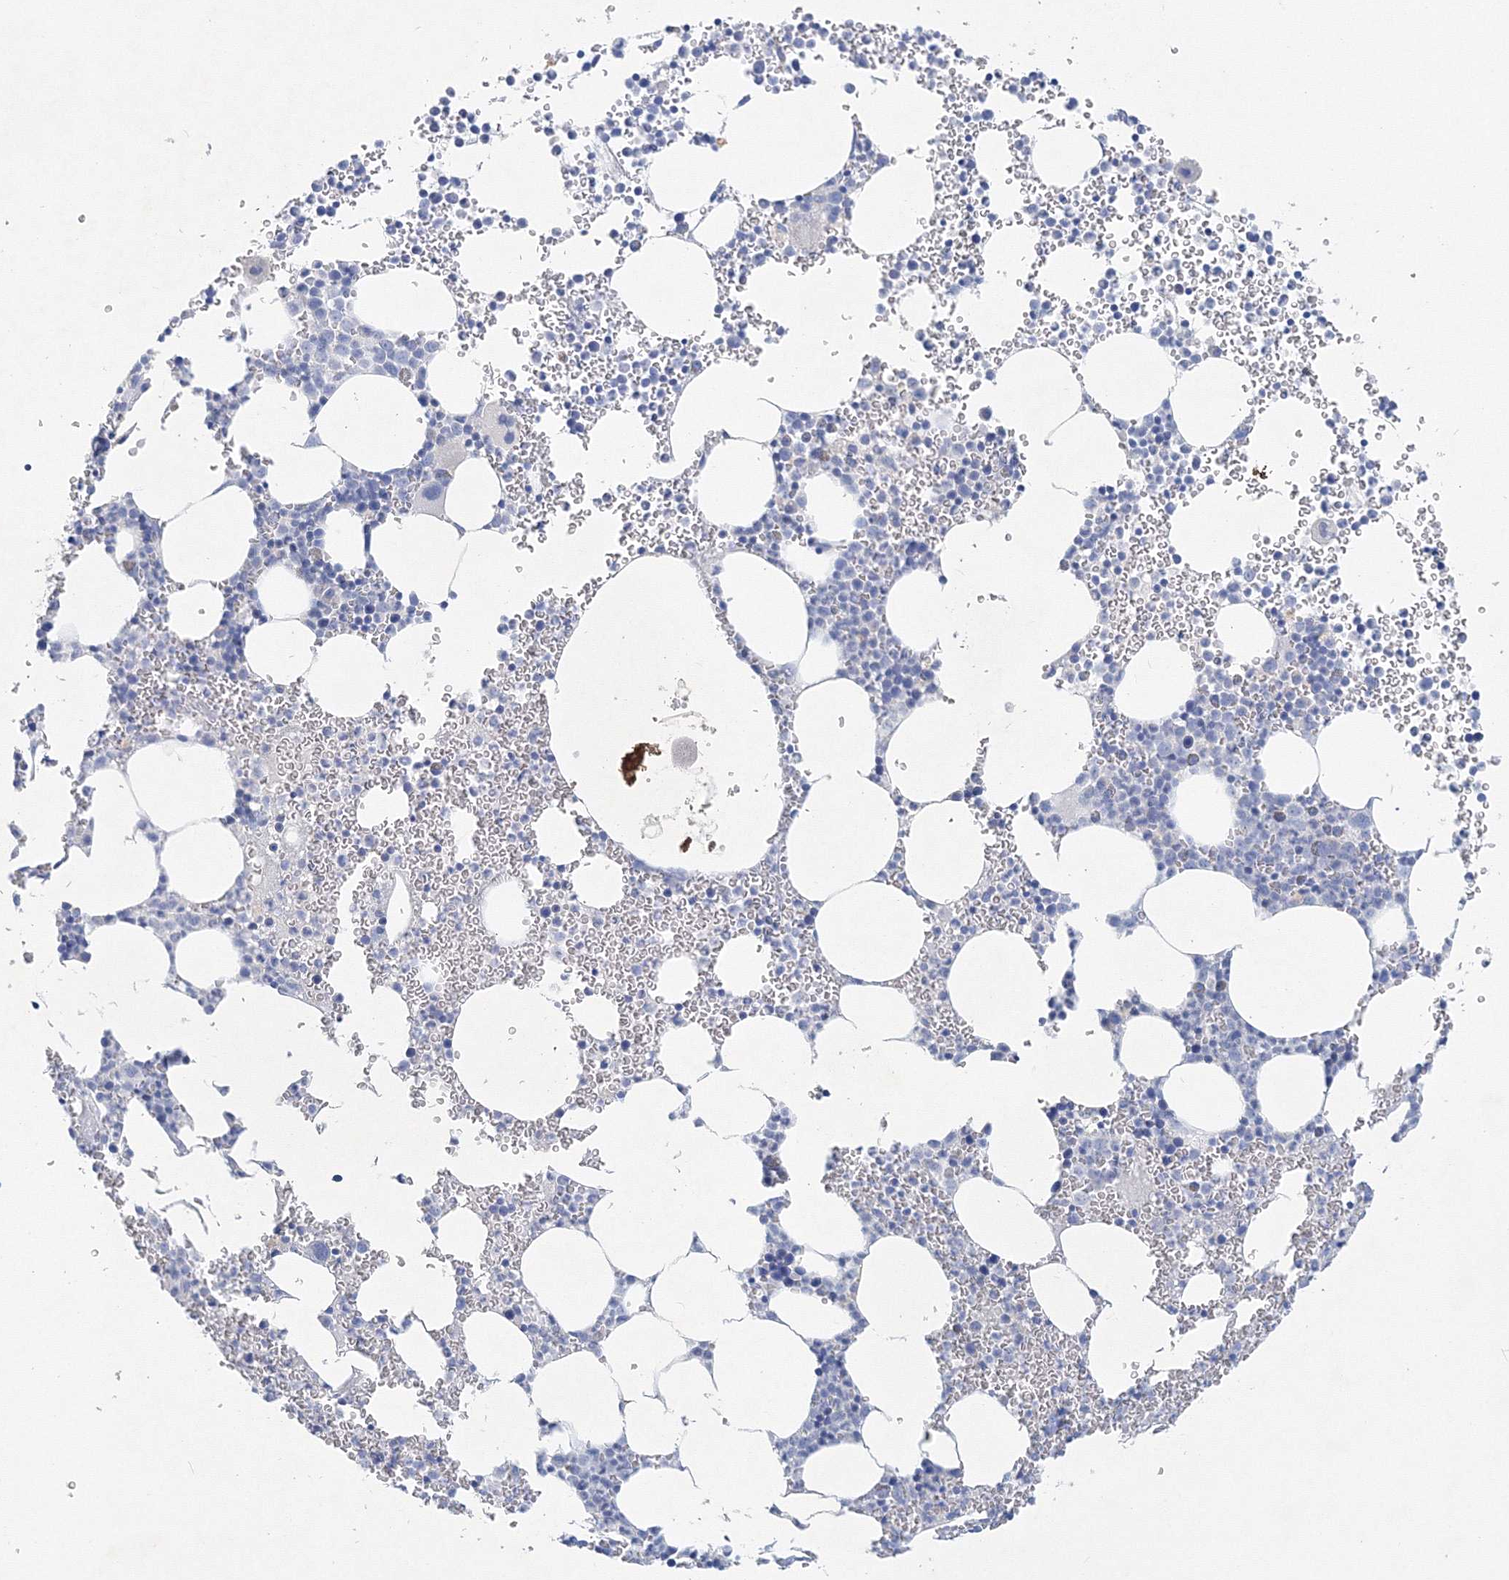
{"staining": {"intensity": "negative", "quantity": "none", "location": "none"}, "tissue": "bone marrow", "cell_type": "Hematopoietic cells", "image_type": "normal", "snomed": [{"axis": "morphology", "description": "Normal tissue, NOS"}, {"axis": "topography", "description": "Bone marrow"}], "caption": "This is an immunohistochemistry (IHC) micrograph of normal human bone marrow. There is no staining in hematopoietic cells.", "gene": "OSBPL6", "patient": {"sex": "female", "age": 78}}